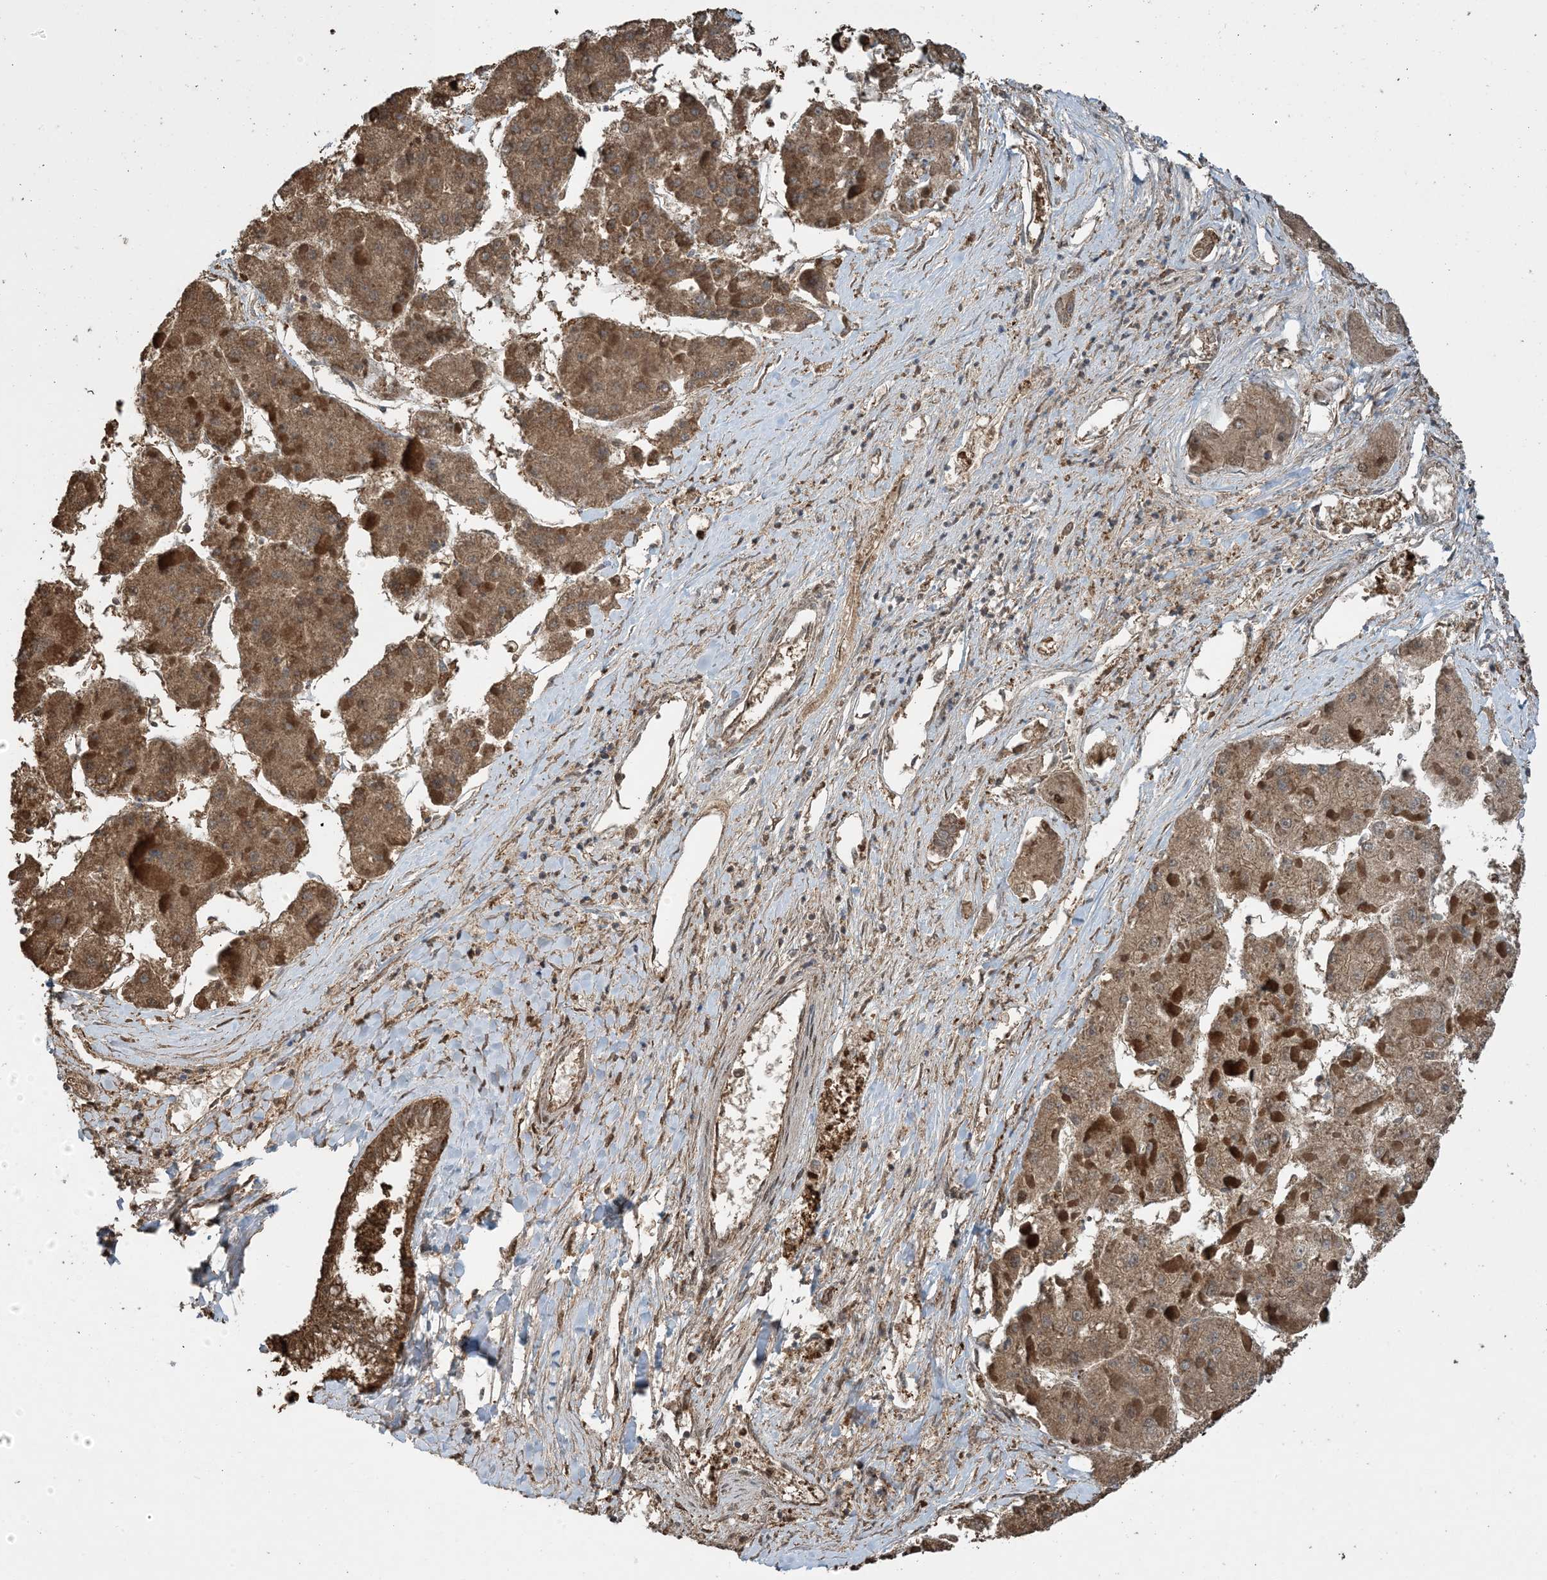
{"staining": {"intensity": "moderate", "quantity": ">75%", "location": "cytoplasmic/membranous,nuclear"}, "tissue": "liver cancer", "cell_type": "Tumor cells", "image_type": "cancer", "snomed": [{"axis": "morphology", "description": "Carcinoma, Hepatocellular, NOS"}, {"axis": "topography", "description": "Liver"}], "caption": "An immunohistochemistry image of neoplastic tissue is shown. Protein staining in brown labels moderate cytoplasmic/membranous and nuclear positivity in liver cancer within tumor cells. (DAB IHC, brown staining for protein, blue staining for nuclei).", "gene": "HSPA1A", "patient": {"sex": "female", "age": 73}}